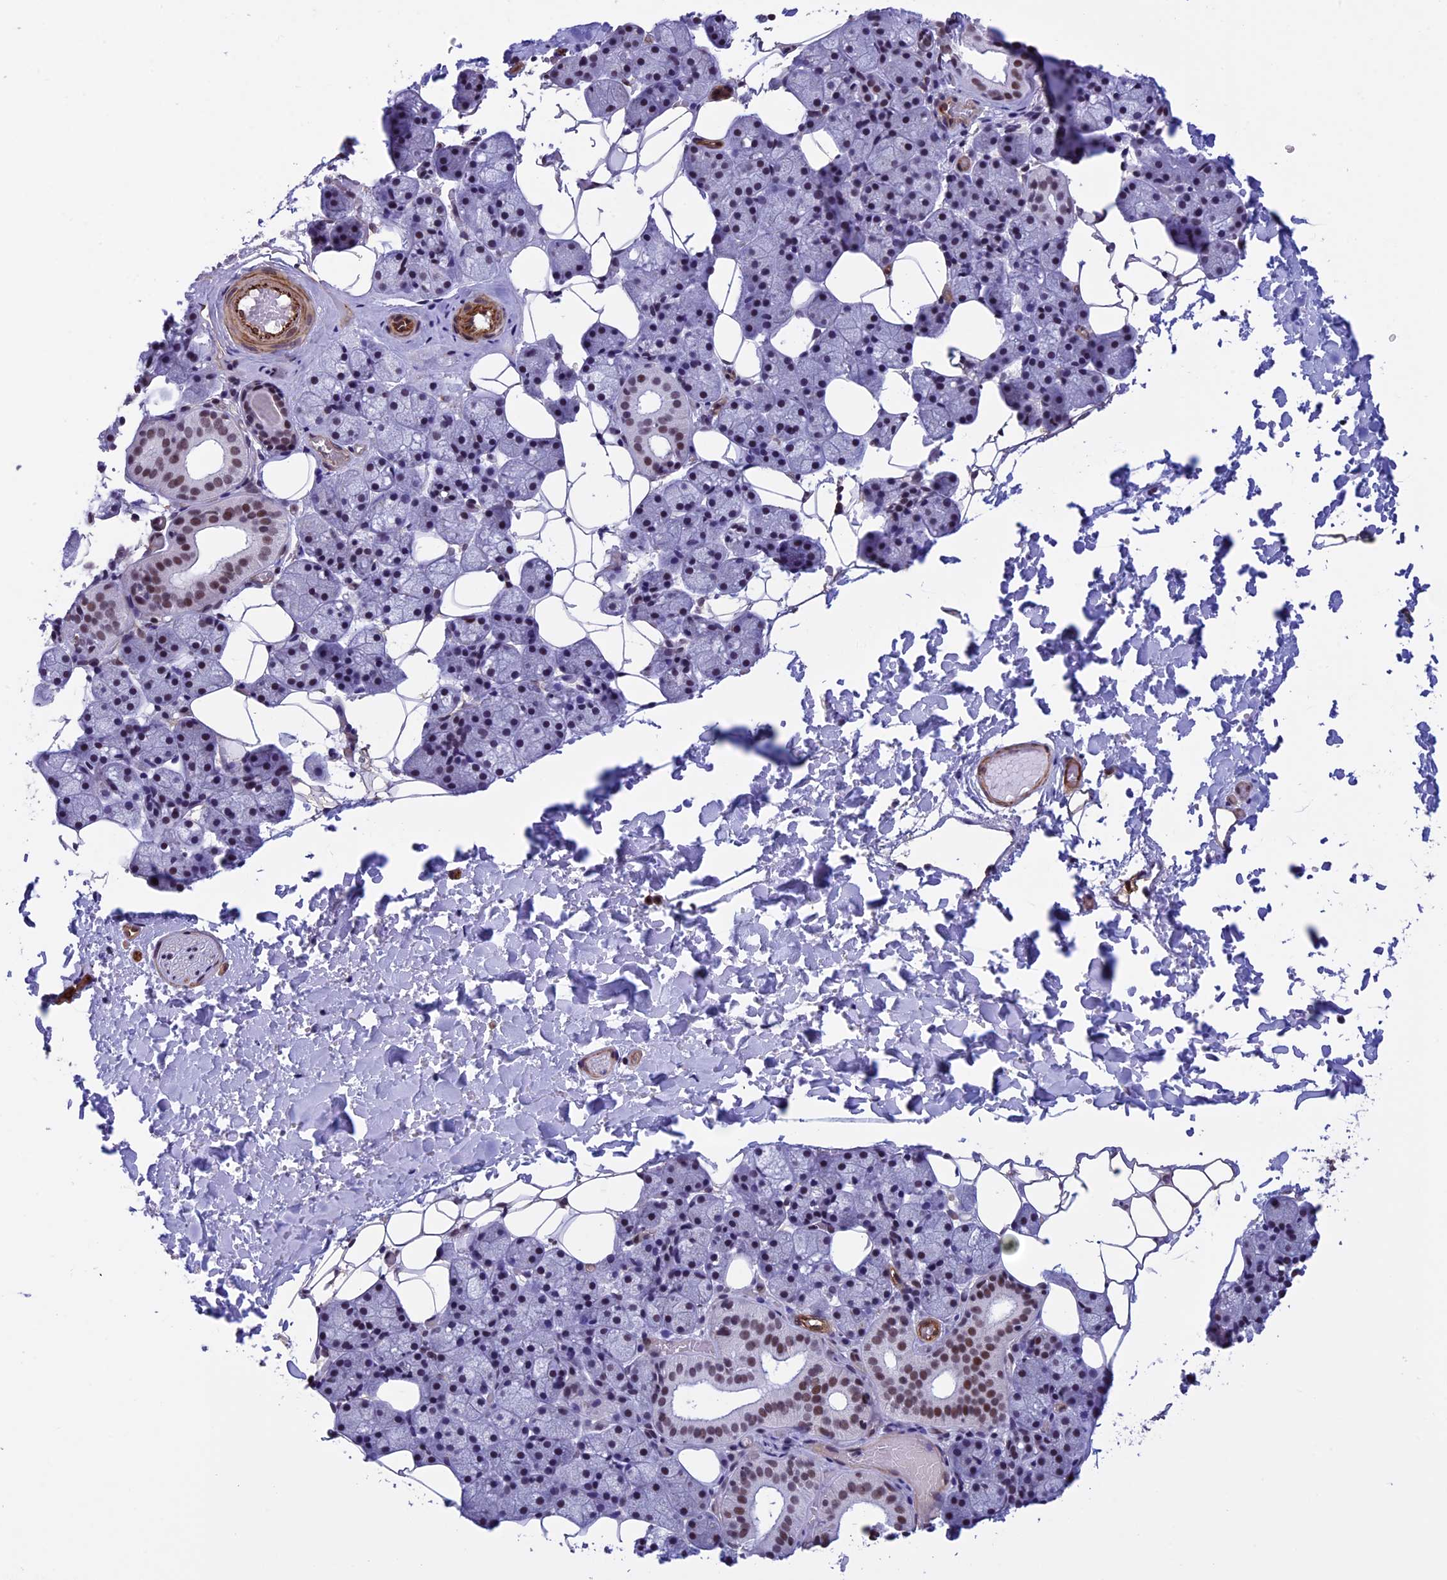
{"staining": {"intensity": "moderate", "quantity": "25%-75%", "location": "nuclear"}, "tissue": "salivary gland", "cell_type": "Glandular cells", "image_type": "normal", "snomed": [{"axis": "morphology", "description": "Normal tissue, NOS"}, {"axis": "topography", "description": "Salivary gland"}], "caption": "An IHC micrograph of unremarkable tissue is shown. Protein staining in brown labels moderate nuclear positivity in salivary gland within glandular cells. The protein is shown in brown color, while the nuclei are stained blue.", "gene": "NIPBL", "patient": {"sex": "female", "age": 33}}